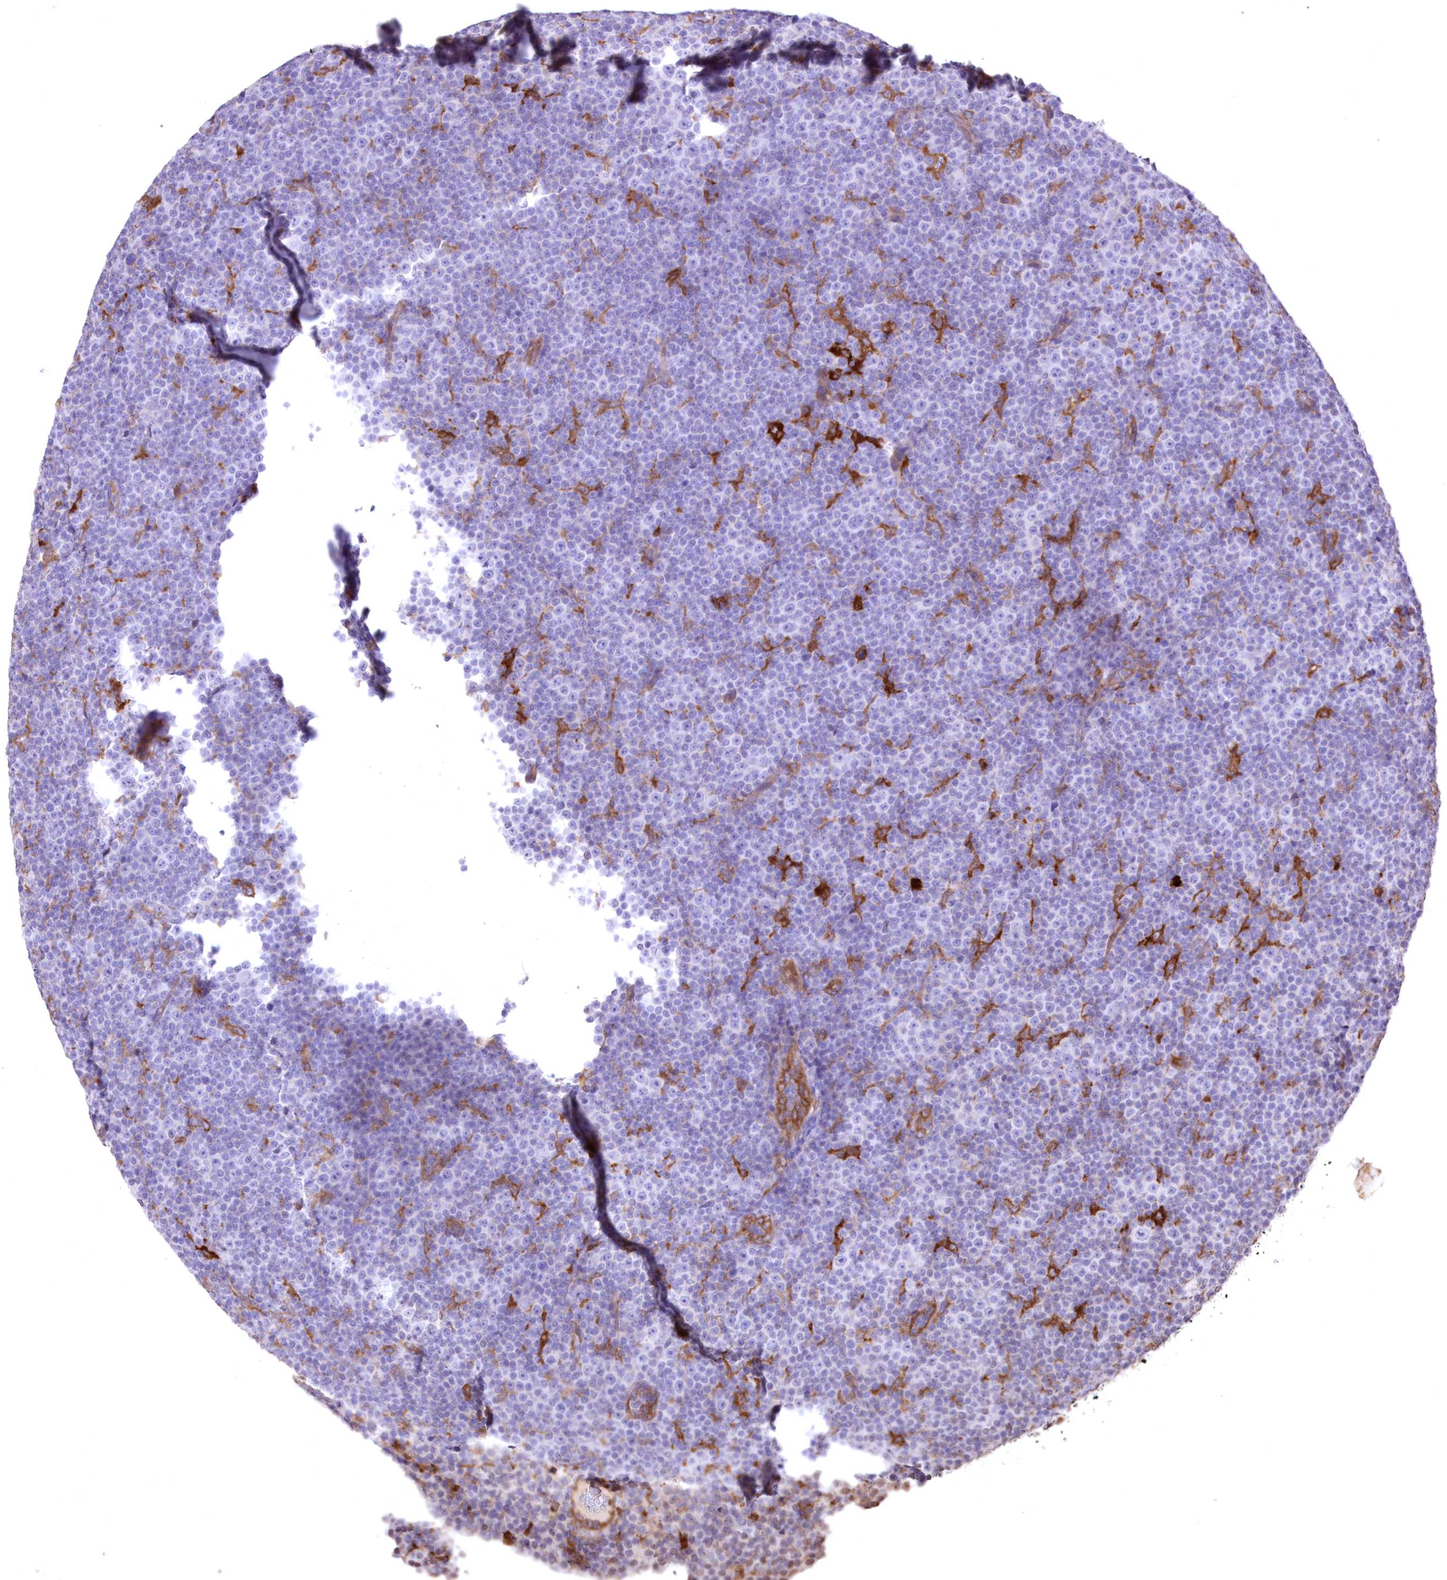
{"staining": {"intensity": "negative", "quantity": "none", "location": "none"}, "tissue": "lymphoma", "cell_type": "Tumor cells", "image_type": "cancer", "snomed": [{"axis": "morphology", "description": "Malignant lymphoma, non-Hodgkin's type, Low grade"}, {"axis": "topography", "description": "Lymph node"}], "caption": "Human malignant lymphoma, non-Hodgkin's type (low-grade) stained for a protein using immunohistochemistry reveals no staining in tumor cells.", "gene": "FCHO2", "patient": {"sex": "female", "age": 67}}